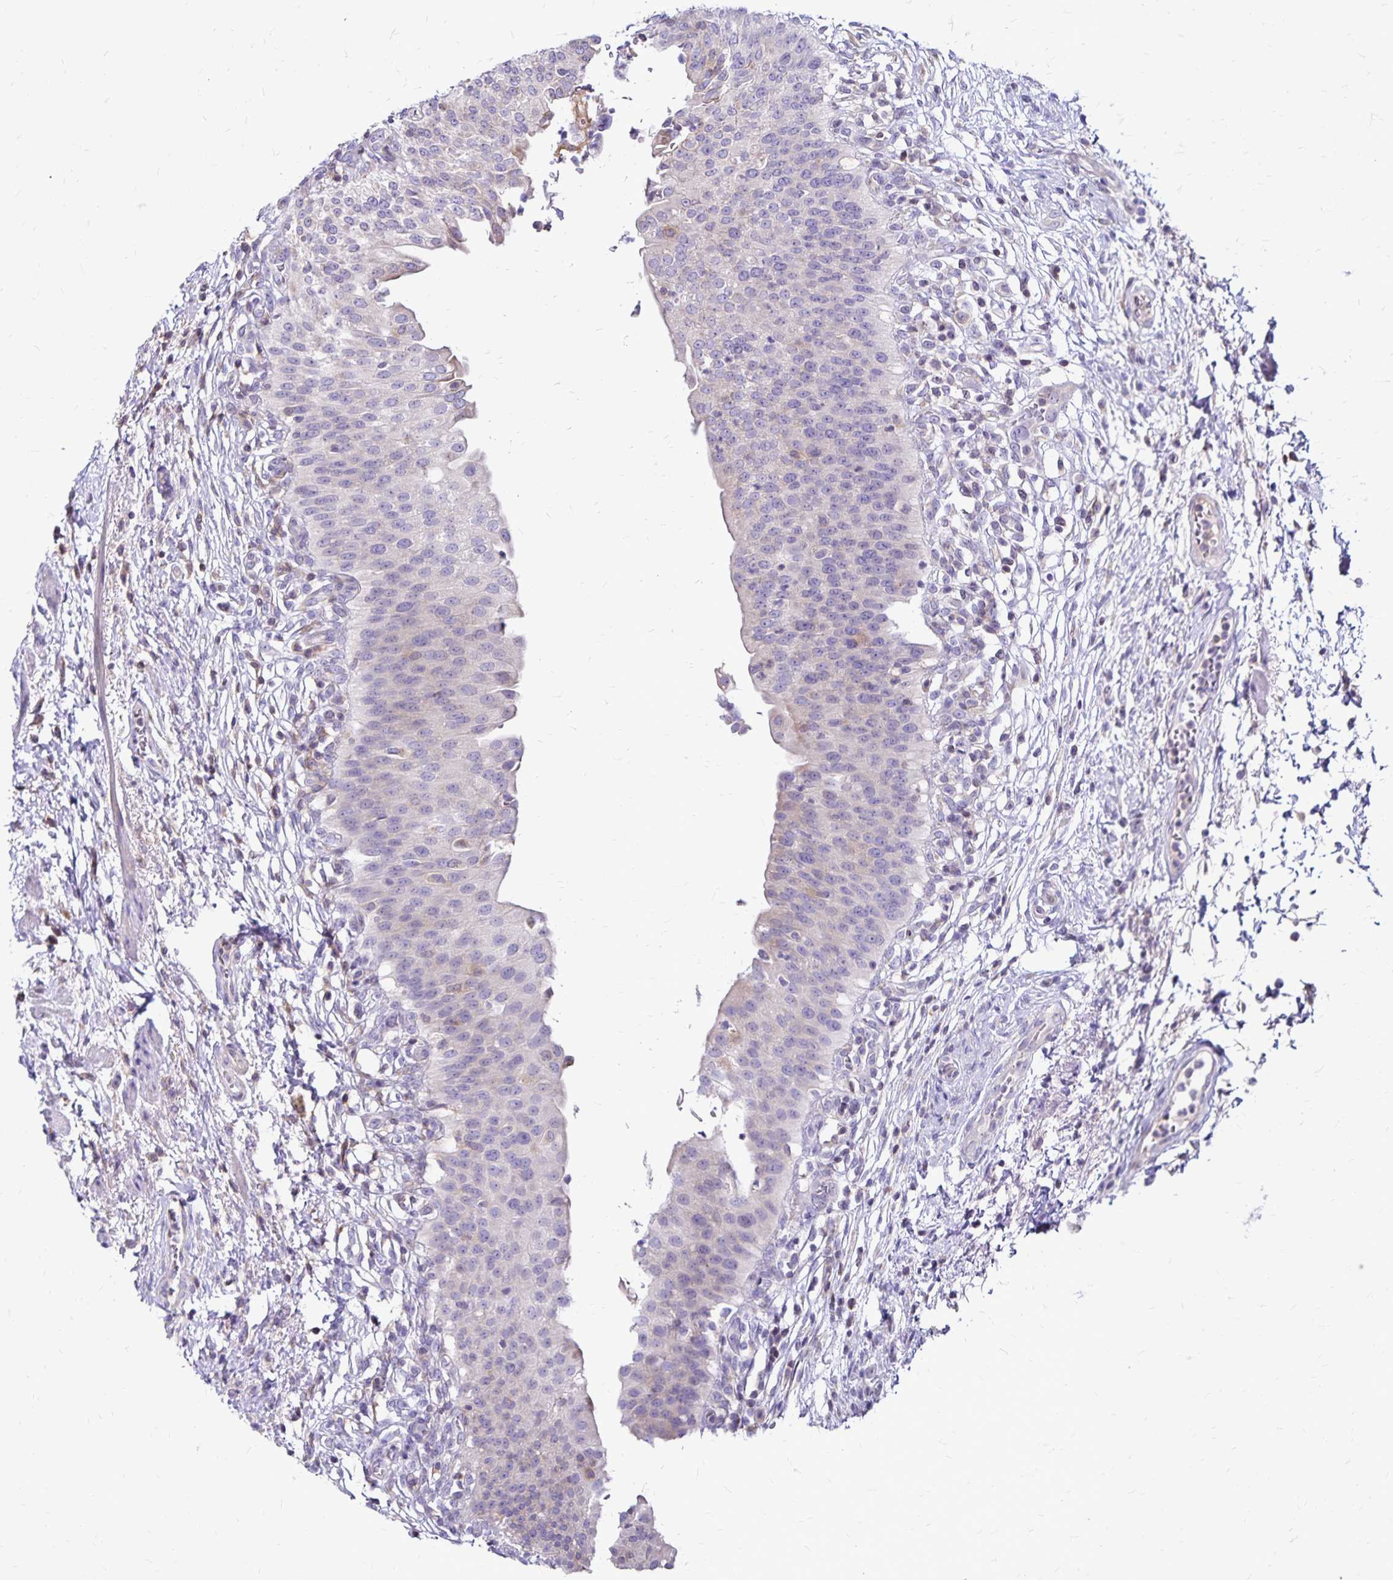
{"staining": {"intensity": "weak", "quantity": "<25%", "location": "cytoplasmic/membranous"}, "tissue": "urinary bladder", "cell_type": "Urothelial cells", "image_type": "normal", "snomed": [{"axis": "morphology", "description": "Normal tissue, NOS"}, {"axis": "topography", "description": "Urinary bladder"}, {"axis": "topography", "description": "Peripheral nerve tissue"}], "caption": "DAB (3,3'-diaminobenzidine) immunohistochemical staining of benign urinary bladder shows no significant staining in urothelial cells.", "gene": "NAGPA", "patient": {"sex": "female", "age": 60}}